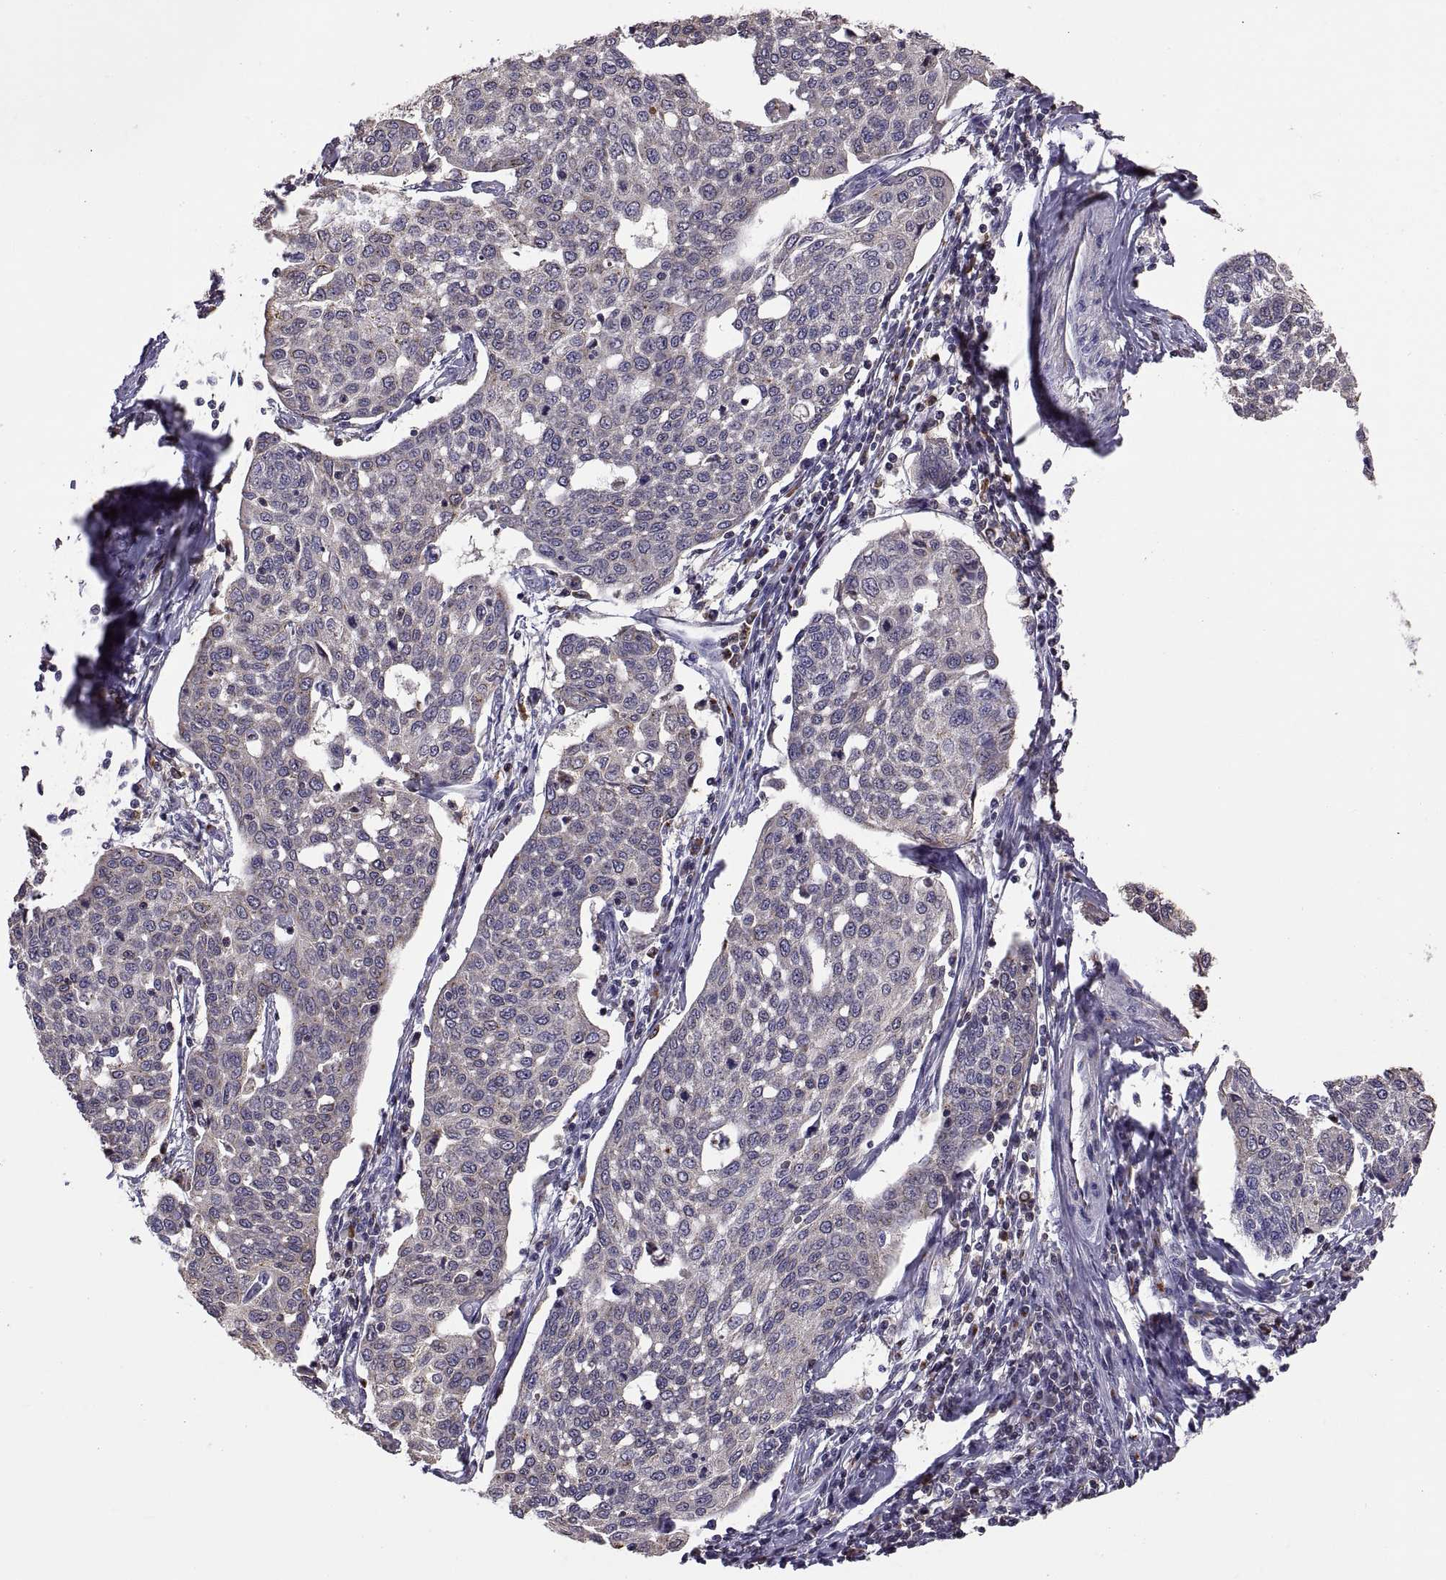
{"staining": {"intensity": "negative", "quantity": "none", "location": "none"}, "tissue": "cervical cancer", "cell_type": "Tumor cells", "image_type": "cancer", "snomed": [{"axis": "morphology", "description": "Squamous cell carcinoma, NOS"}, {"axis": "topography", "description": "Cervix"}], "caption": "IHC histopathology image of human squamous cell carcinoma (cervical) stained for a protein (brown), which reveals no positivity in tumor cells.", "gene": "ACAP1", "patient": {"sex": "female", "age": 34}}